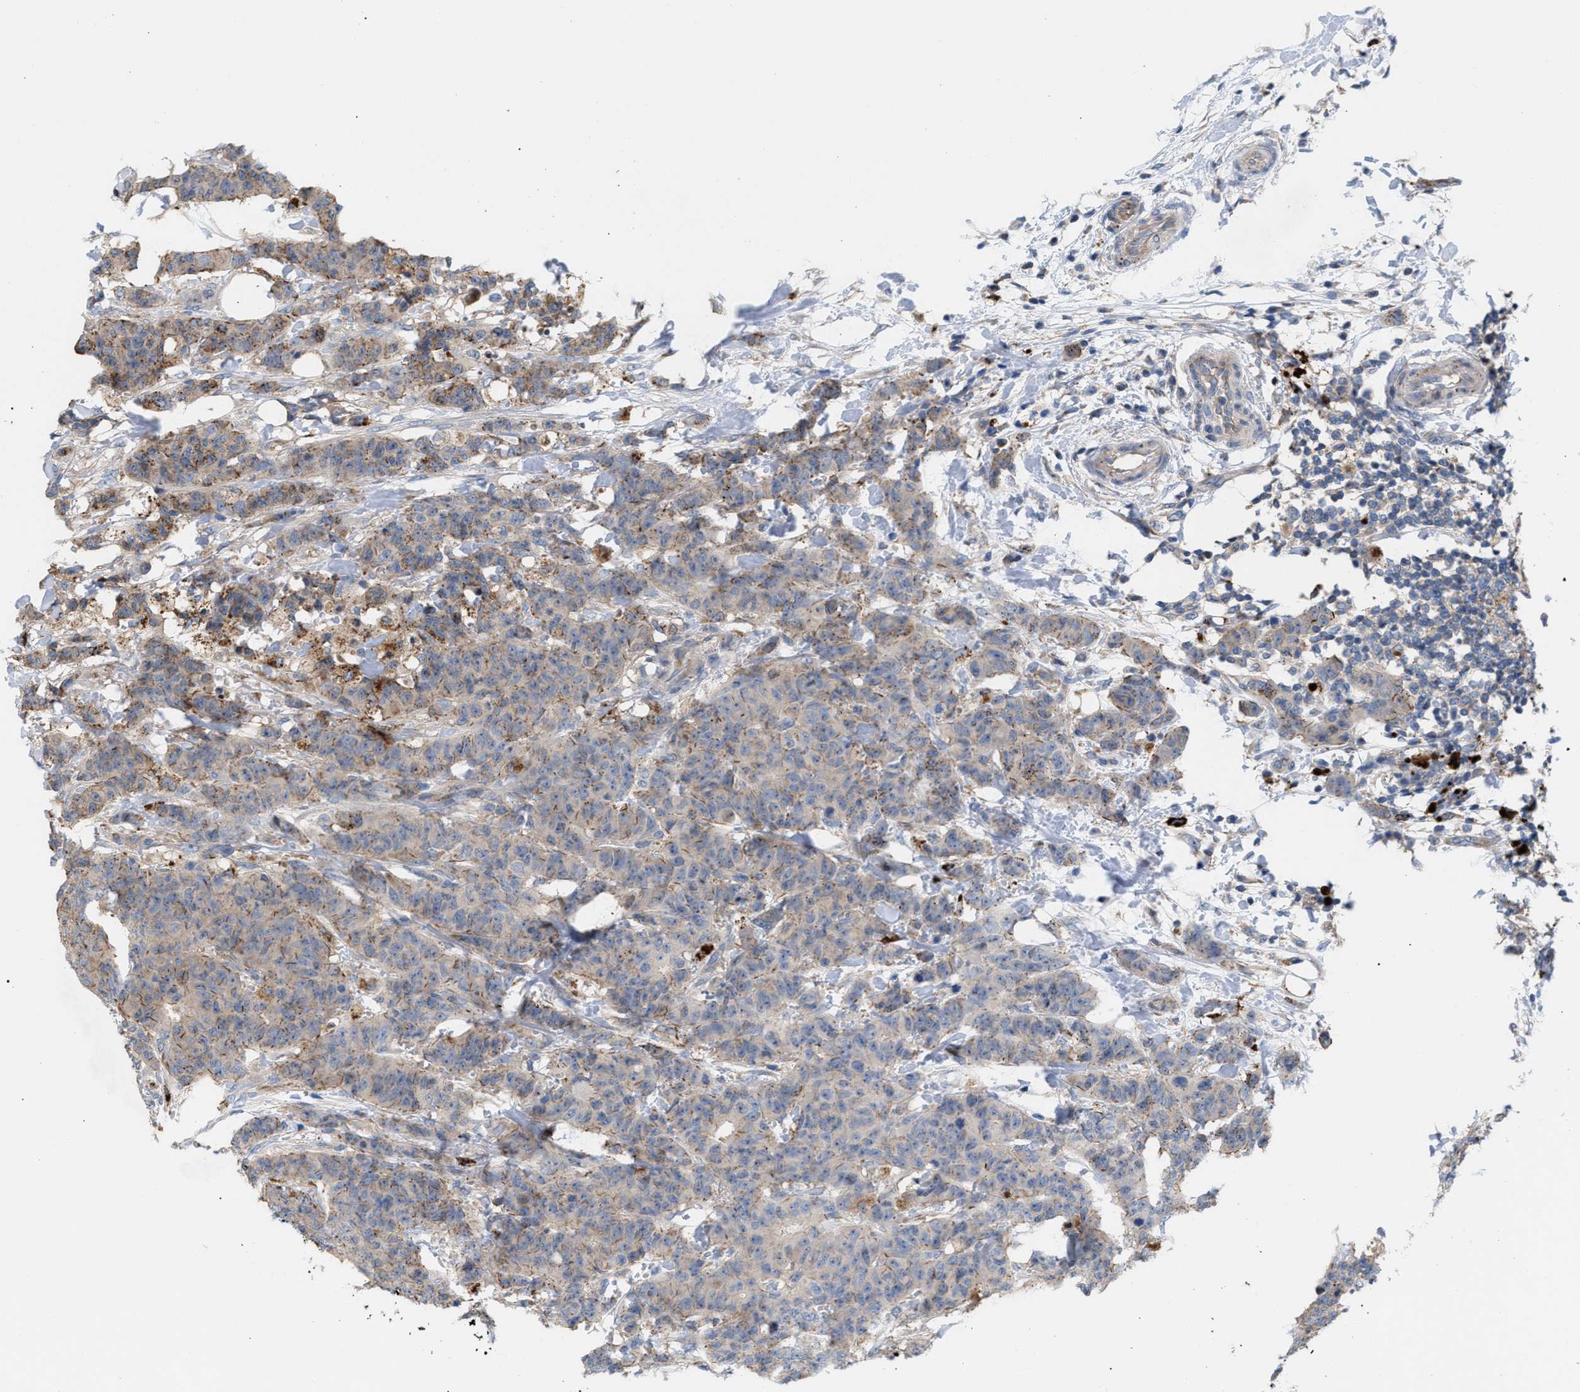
{"staining": {"intensity": "moderate", "quantity": "25%-75%", "location": "cytoplasmic/membranous"}, "tissue": "breast cancer", "cell_type": "Tumor cells", "image_type": "cancer", "snomed": [{"axis": "morphology", "description": "Normal tissue, NOS"}, {"axis": "morphology", "description": "Duct carcinoma"}, {"axis": "topography", "description": "Breast"}], "caption": "IHC (DAB (3,3'-diaminobenzidine)) staining of human breast intraductal carcinoma reveals moderate cytoplasmic/membranous protein positivity in approximately 25%-75% of tumor cells.", "gene": "MBTD1", "patient": {"sex": "female", "age": 40}}